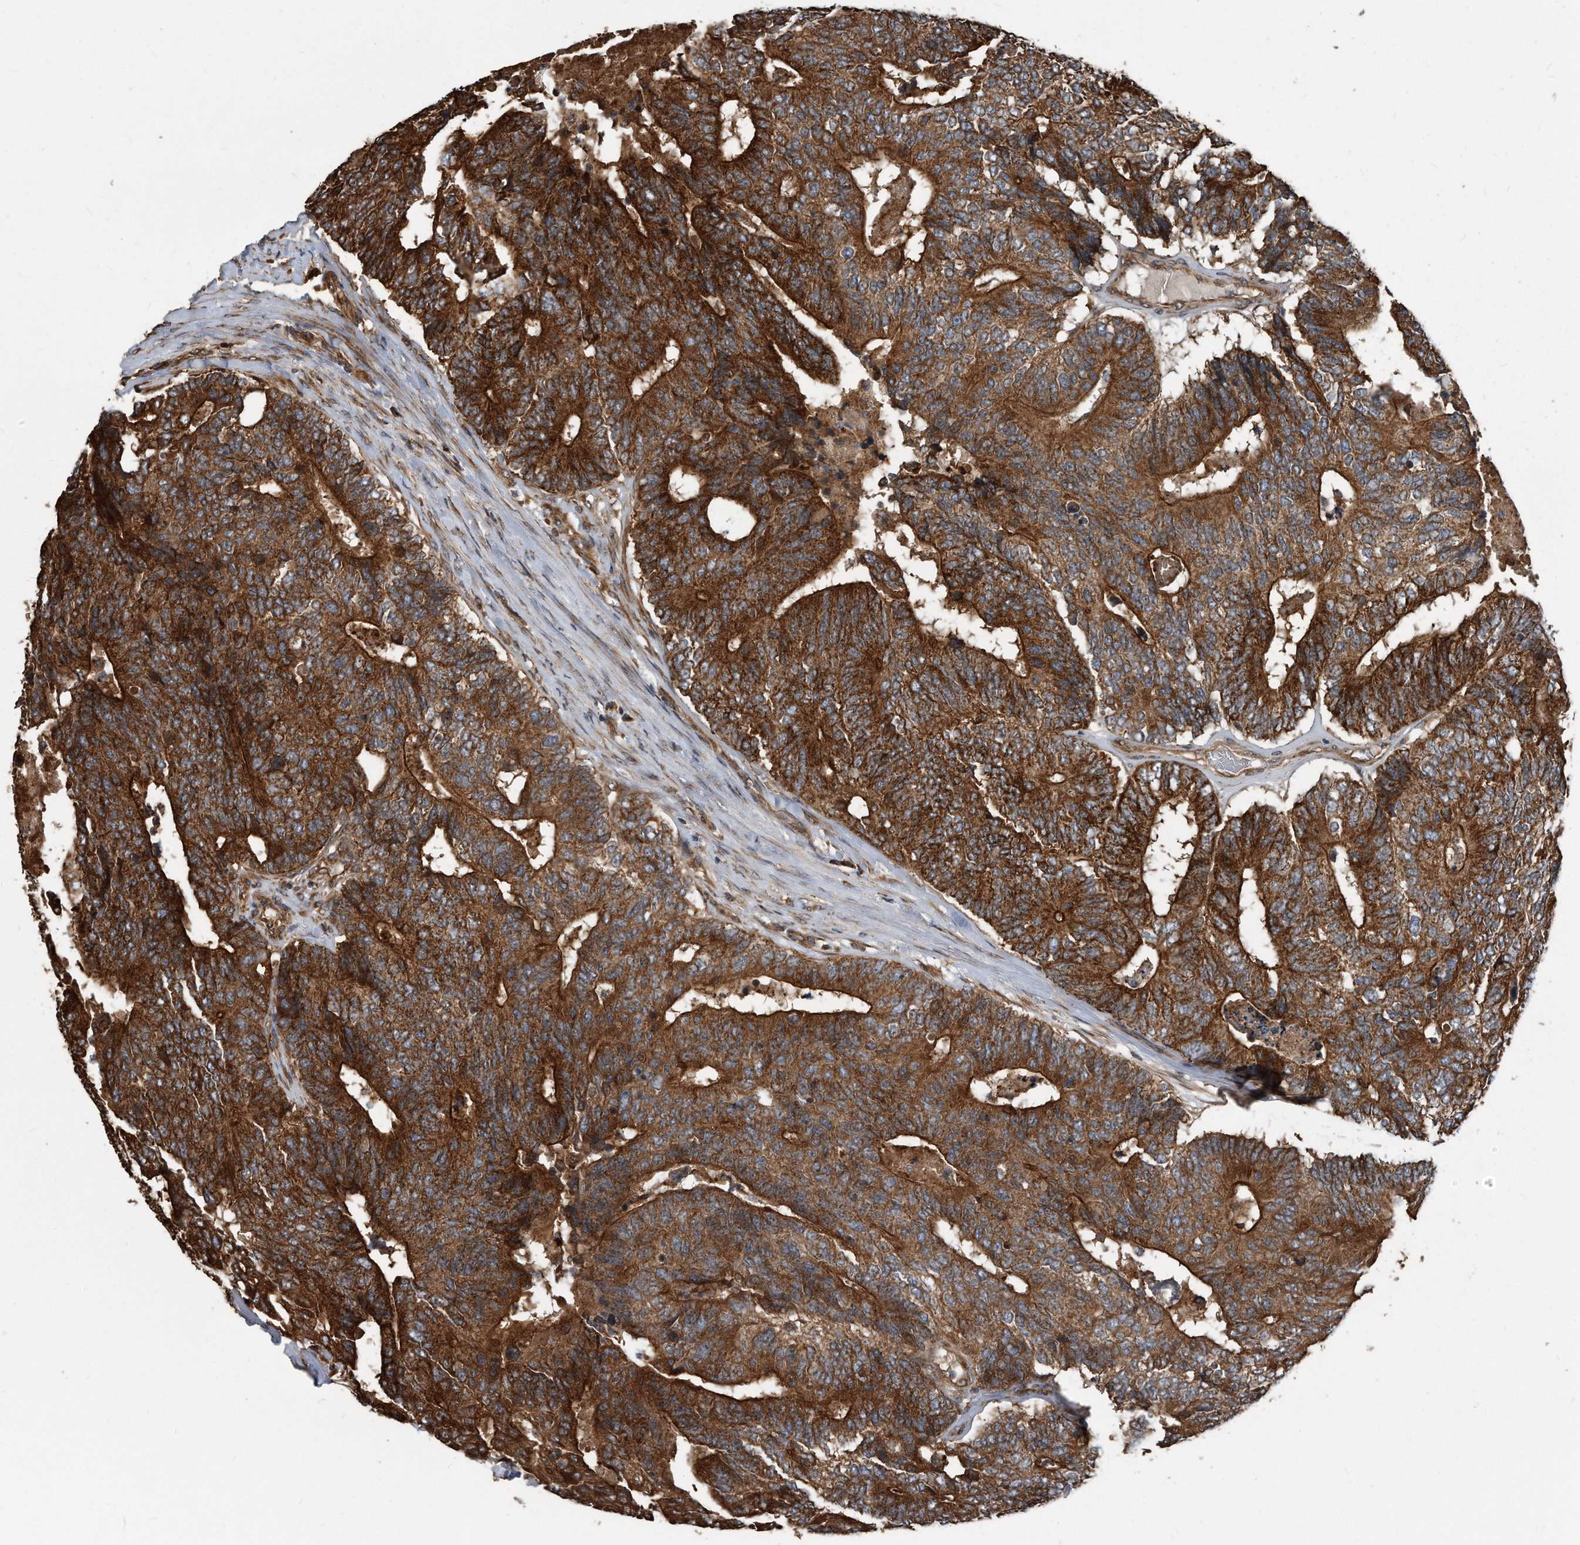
{"staining": {"intensity": "strong", "quantity": ">75%", "location": "cytoplasmic/membranous"}, "tissue": "colorectal cancer", "cell_type": "Tumor cells", "image_type": "cancer", "snomed": [{"axis": "morphology", "description": "Adenocarcinoma, NOS"}, {"axis": "topography", "description": "Colon"}], "caption": "Colorectal adenocarcinoma stained with DAB (3,3'-diaminobenzidine) IHC demonstrates high levels of strong cytoplasmic/membranous expression in about >75% of tumor cells. (brown staining indicates protein expression, while blue staining denotes nuclei).", "gene": "FAM136A", "patient": {"sex": "female", "age": 67}}